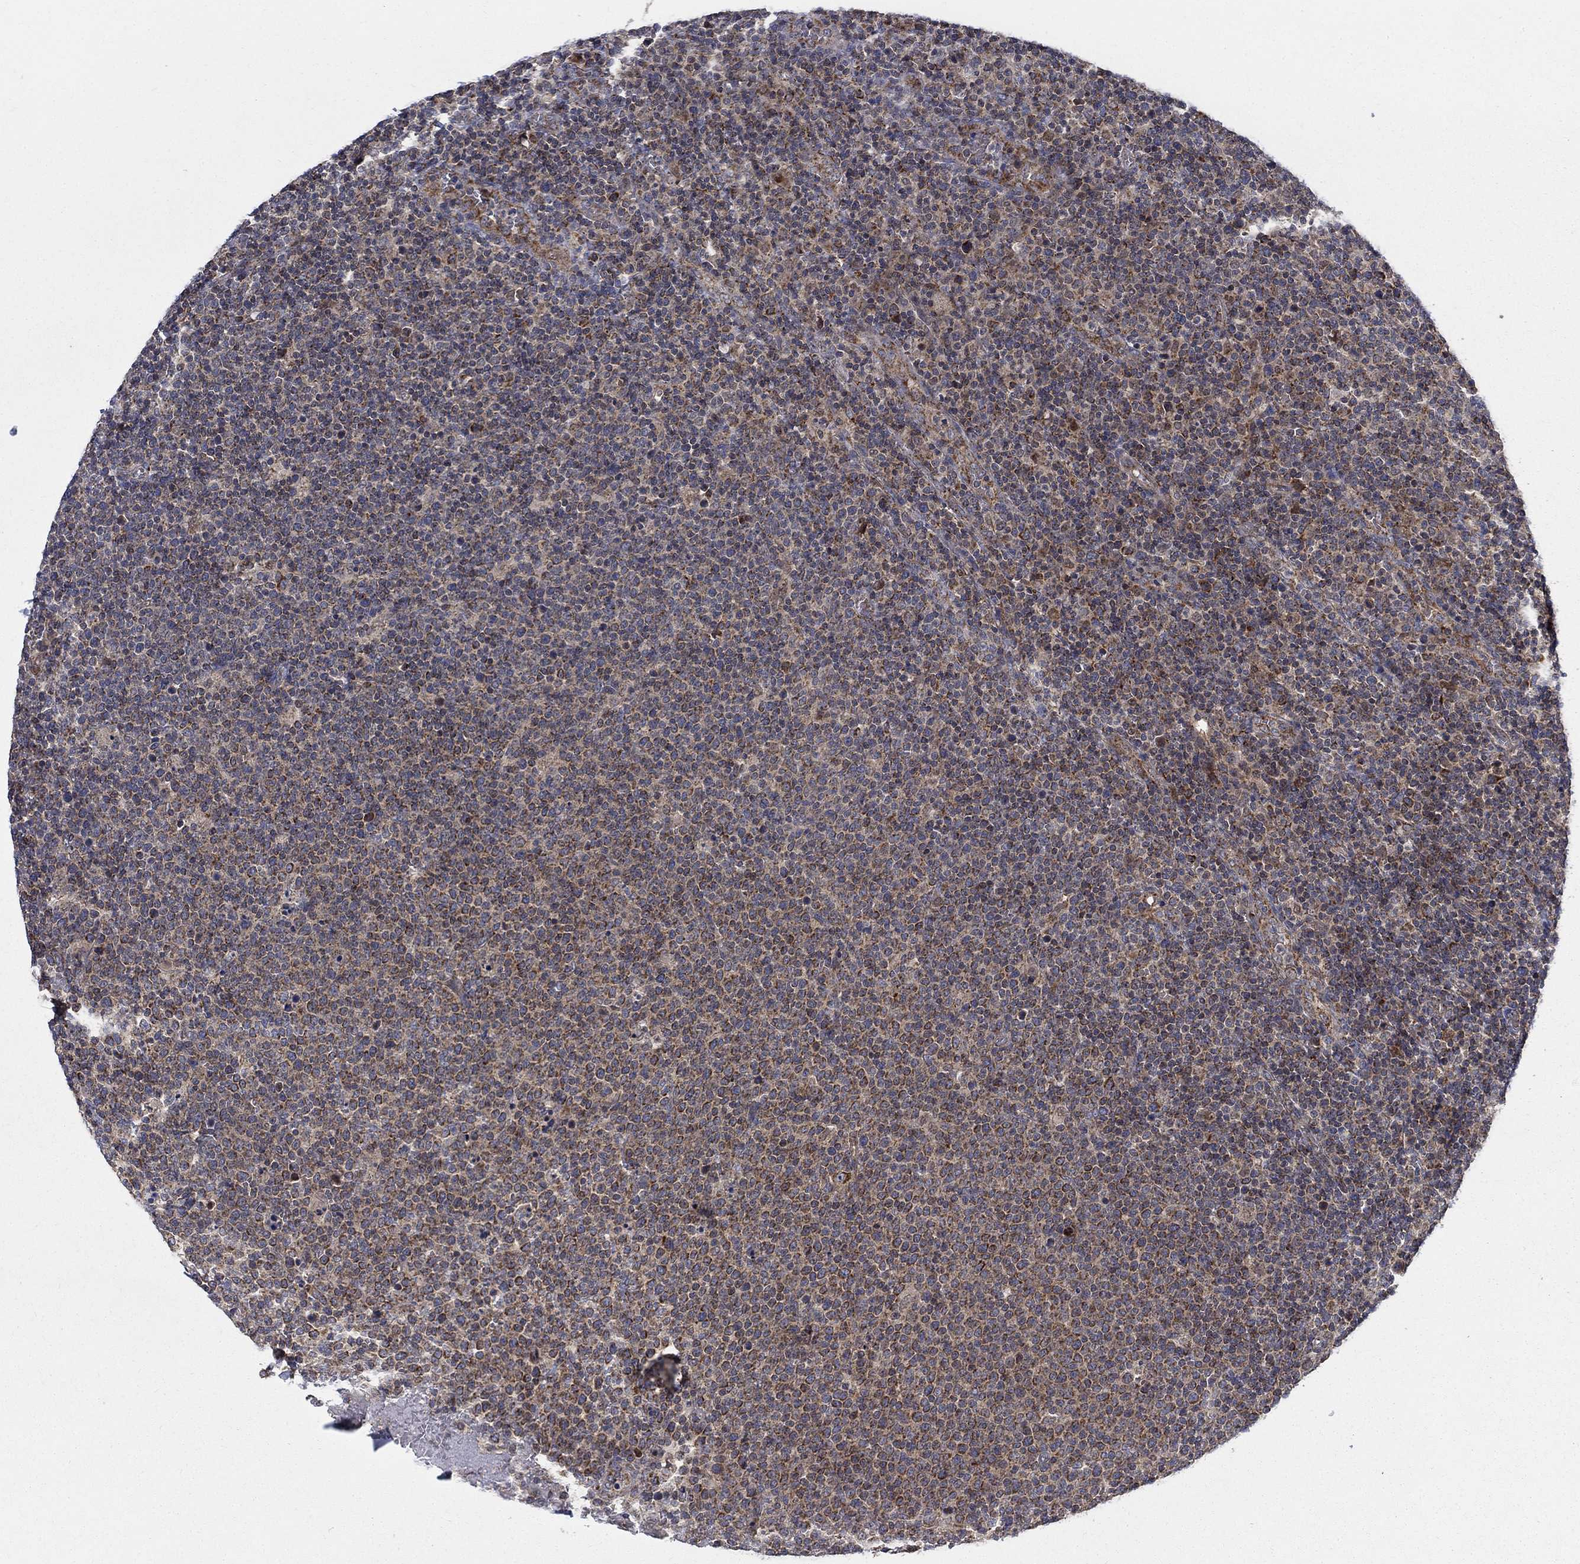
{"staining": {"intensity": "moderate", "quantity": "25%-75%", "location": "cytoplasmic/membranous"}, "tissue": "lymphoma", "cell_type": "Tumor cells", "image_type": "cancer", "snomed": [{"axis": "morphology", "description": "Malignant lymphoma, non-Hodgkin's type, High grade"}, {"axis": "topography", "description": "Lymph node"}], "caption": "A medium amount of moderate cytoplasmic/membranous staining is appreciated in approximately 25%-75% of tumor cells in lymphoma tissue. Immunohistochemistry stains the protein of interest in brown and the nuclei are stained blue.", "gene": "NME7", "patient": {"sex": "male", "age": 61}}